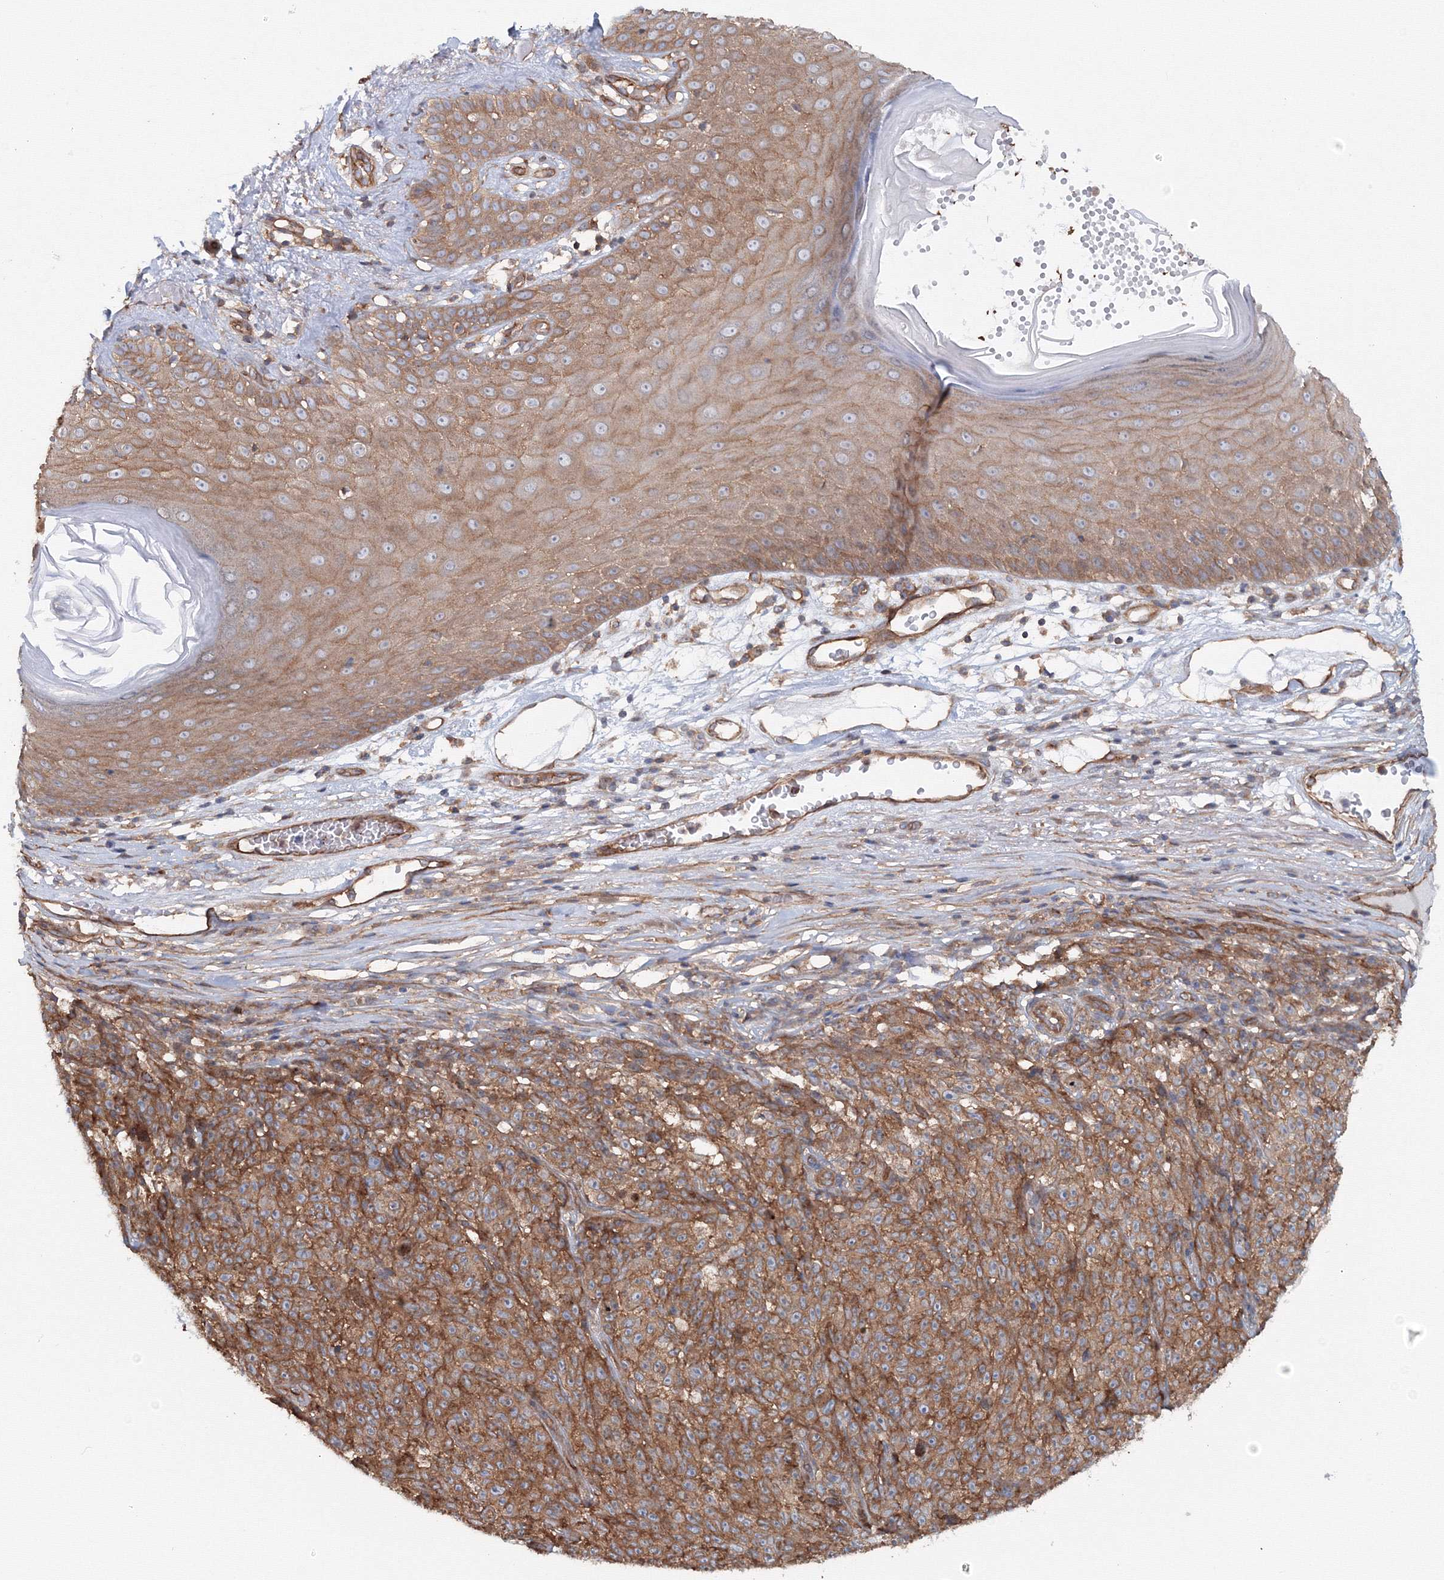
{"staining": {"intensity": "moderate", "quantity": ">75%", "location": "cytoplasmic/membranous"}, "tissue": "melanoma", "cell_type": "Tumor cells", "image_type": "cancer", "snomed": [{"axis": "morphology", "description": "Malignant melanoma, NOS"}, {"axis": "topography", "description": "Skin"}], "caption": "Human melanoma stained for a protein (brown) exhibits moderate cytoplasmic/membranous positive staining in about >75% of tumor cells.", "gene": "EXOC1", "patient": {"sex": "female", "age": 82}}